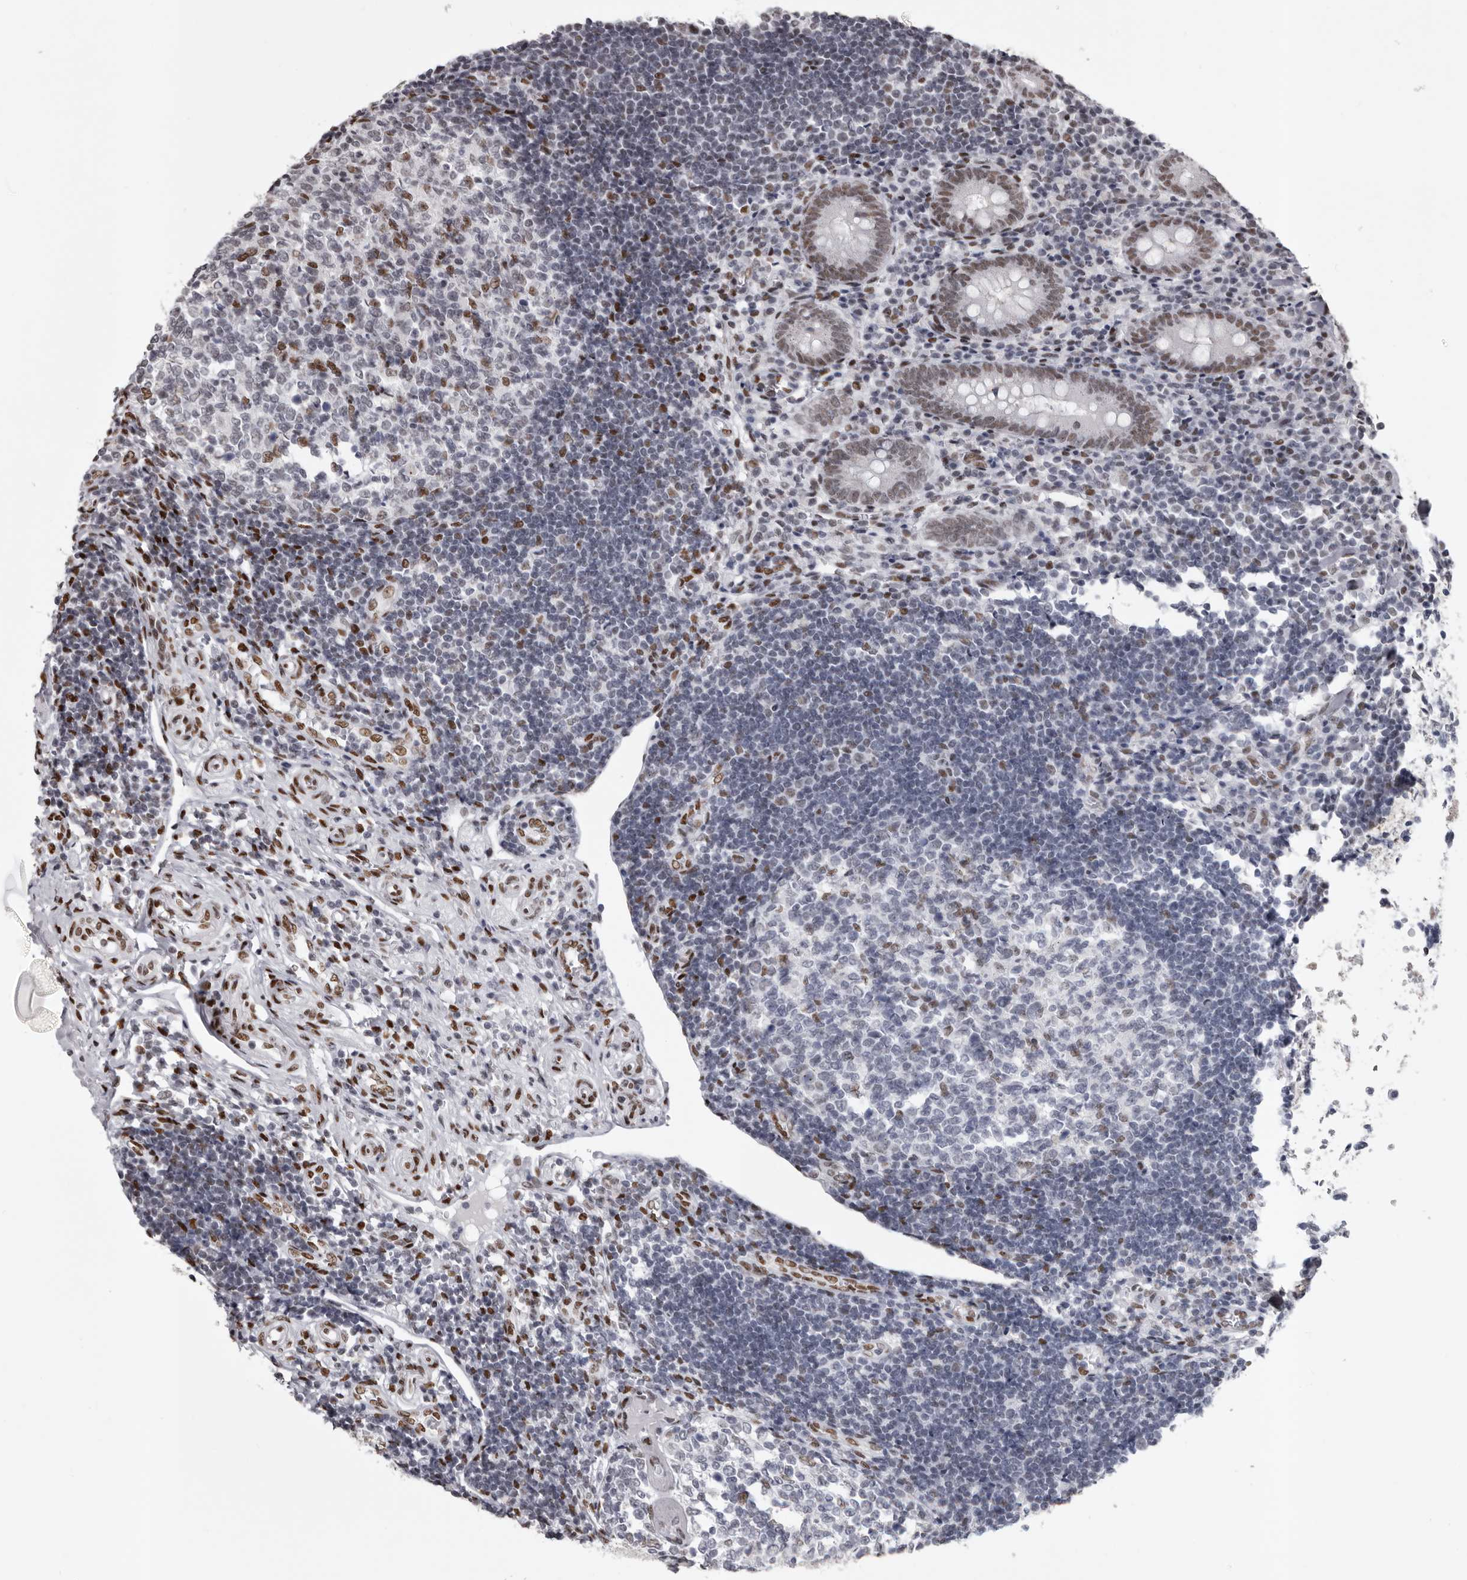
{"staining": {"intensity": "strong", "quantity": "25%-75%", "location": "nuclear"}, "tissue": "appendix", "cell_type": "Glandular cells", "image_type": "normal", "snomed": [{"axis": "morphology", "description": "Normal tissue, NOS"}, {"axis": "topography", "description": "Appendix"}], "caption": "This is a micrograph of immunohistochemistry staining of unremarkable appendix, which shows strong staining in the nuclear of glandular cells.", "gene": "NUMA1", "patient": {"sex": "female", "age": 17}}